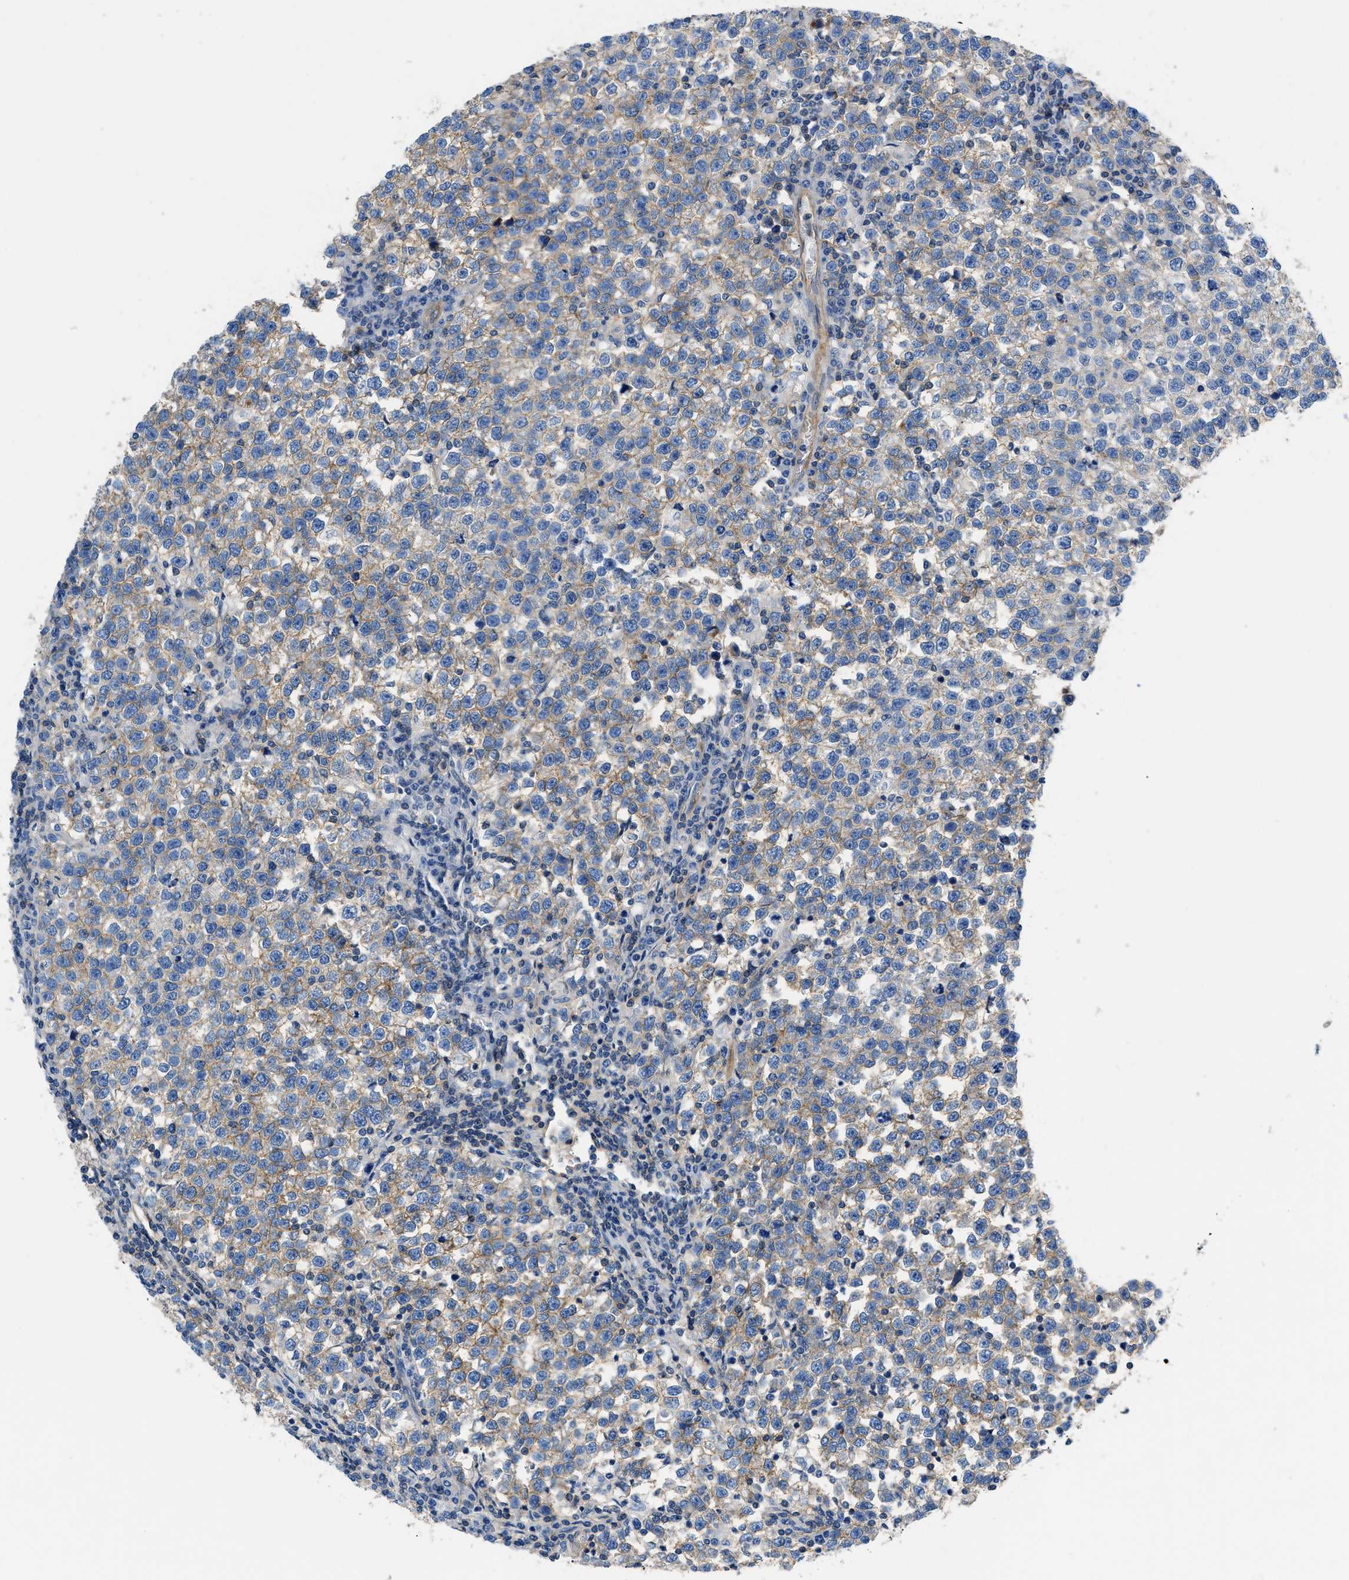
{"staining": {"intensity": "weak", "quantity": ">75%", "location": "cytoplasmic/membranous"}, "tissue": "testis cancer", "cell_type": "Tumor cells", "image_type": "cancer", "snomed": [{"axis": "morphology", "description": "Normal tissue, NOS"}, {"axis": "morphology", "description": "Seminoma, NOS"}, {"axis": "topography", "description": "Testis"}], "caption": "Testis cancer stained with a protein marker shows weak staining in tumor cells.", "gene": "ORAI1", "patient": {"sex": "male", "age": 43}}